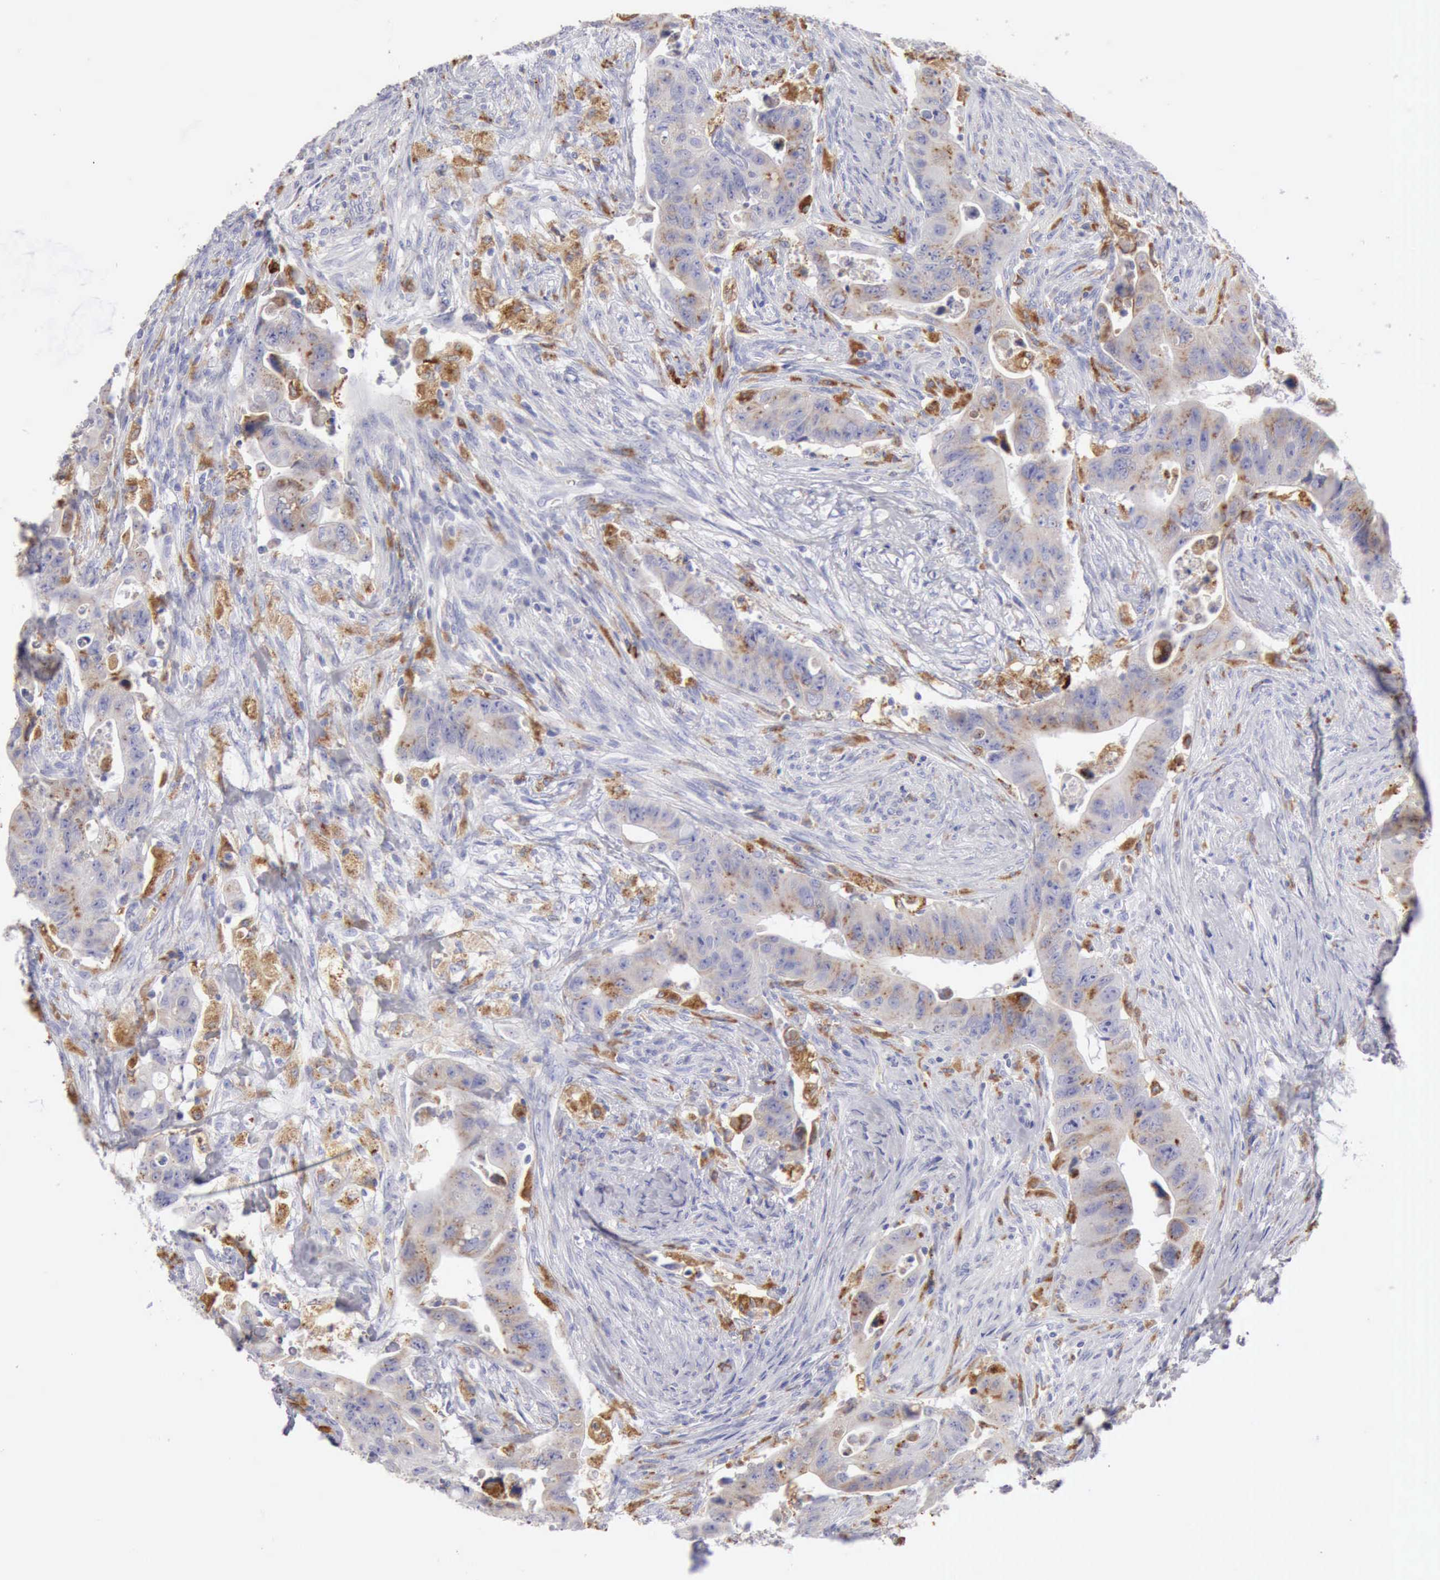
{"staining": {"intensity": "moderate", "quantity": "25%-75%", "location": "cytoplasmic/membranous"}, "tissue": "colorectal cancer", "cell_type": "Tumor cells", "image_type": "cancer", "snomed": [{"axis": "morphology", "description": "Adenocarcinoma, NOS"}, {"axis": "topography", "description": "Rectum"}], "caption": "A high-resolution micrograph shows immunohistochemistry (IHC) staining of colorectal cancer (adenocarcinoma), which reveals moderate cytoplasmic/membranous staining in approximately 25%-75% of tumor cells.", "gene": "CTSS", "patient": {"sex": "female", "age": 71}}